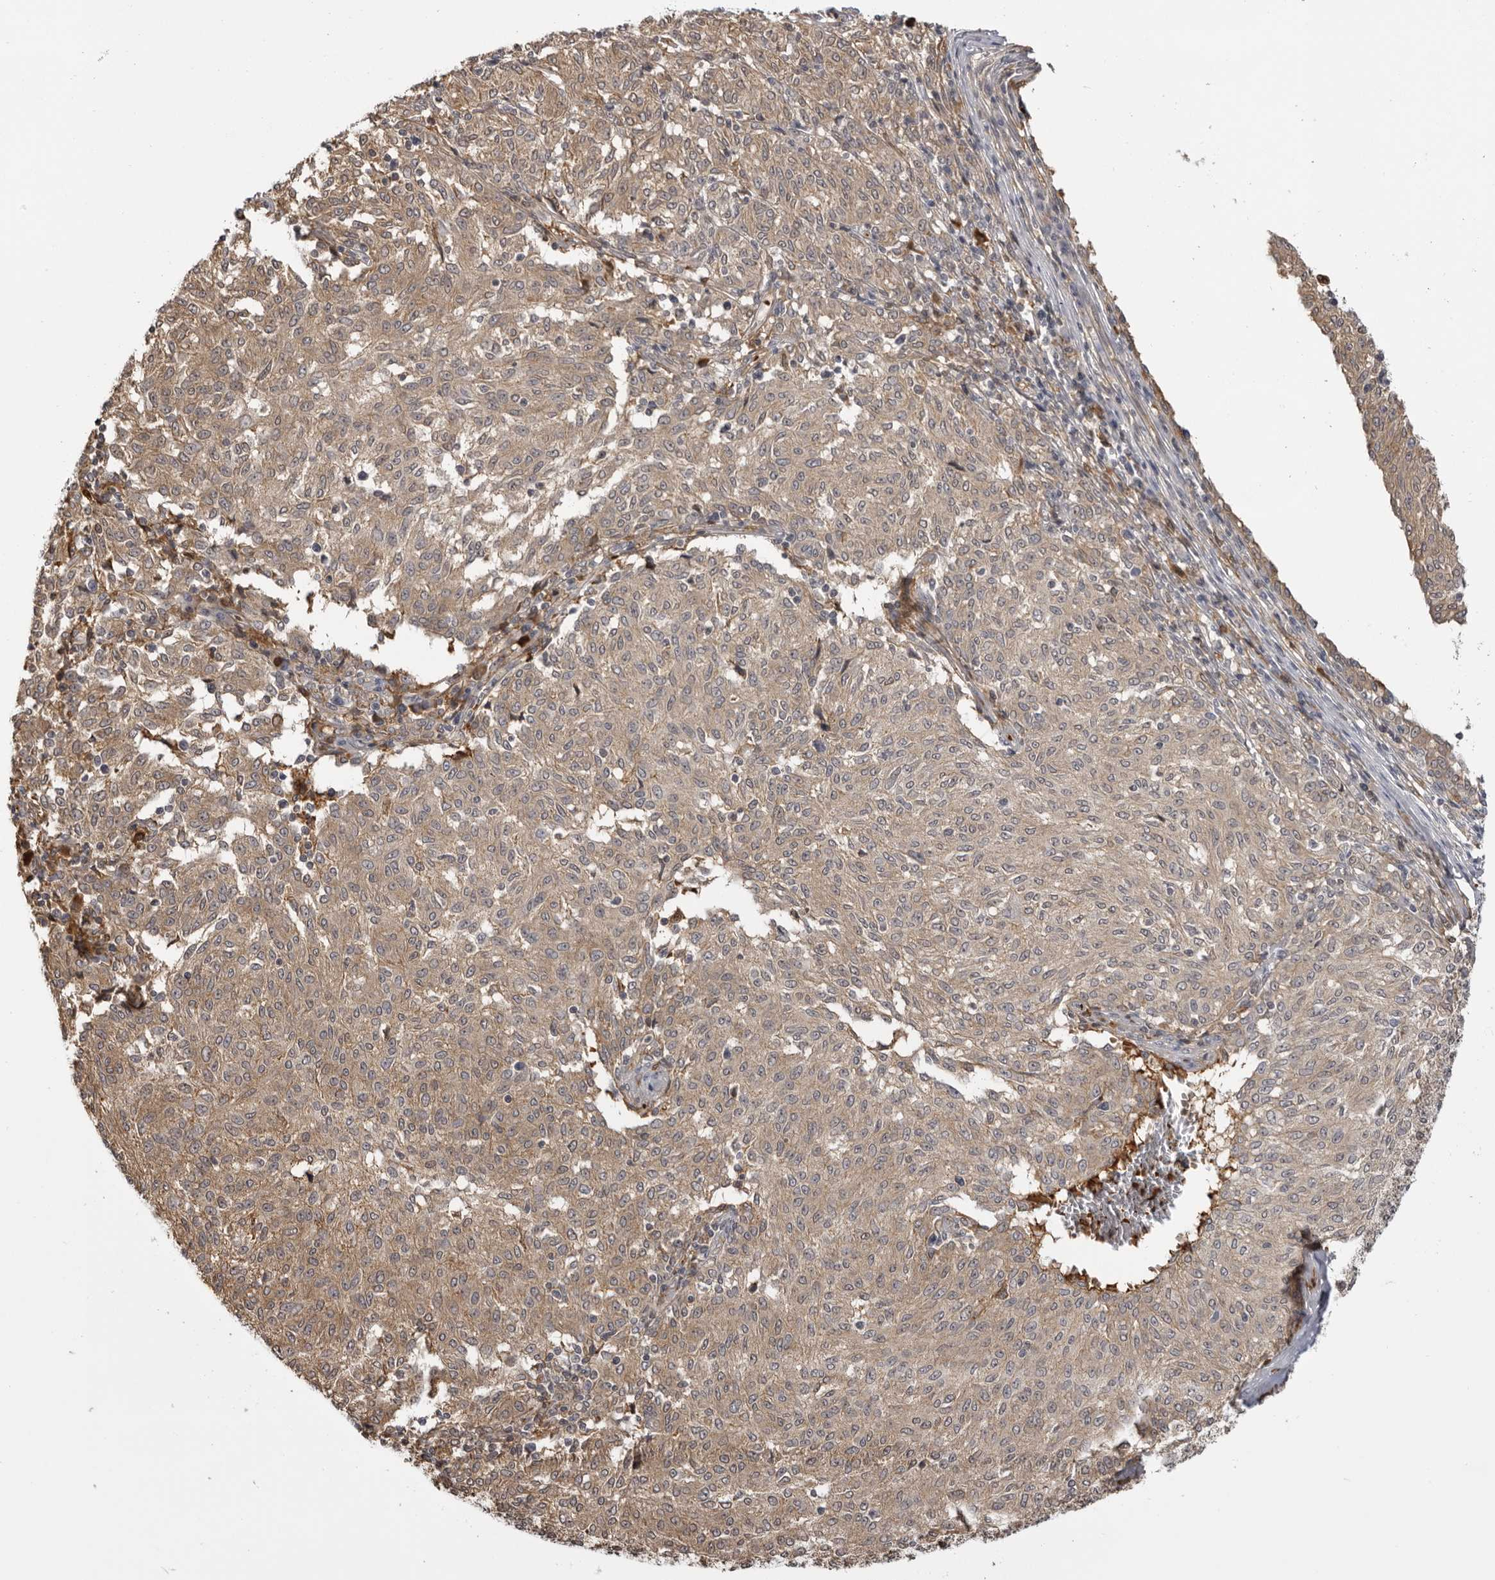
{"staining": {"intensity": "weak", "quantity": ">75%", "location": "cytoplasmic/membranous"}, "tissue": "melanoma", "cell_type": "Tumor cells", "image_type": "cancer", "snomed": [{"axis": "morphology", "description": "Malignant melanoma, NOS"}, {"axis": "topography", "description": "Skin"}], "caption": "Immunohistochemical staining of human melanoma demonstrates low levels of weak cytoplasmic/membranous expression in approximately >75% of tumor cells.", "gene": "PLEKHF2", "patient": {"sex": "female", "age": 72}}